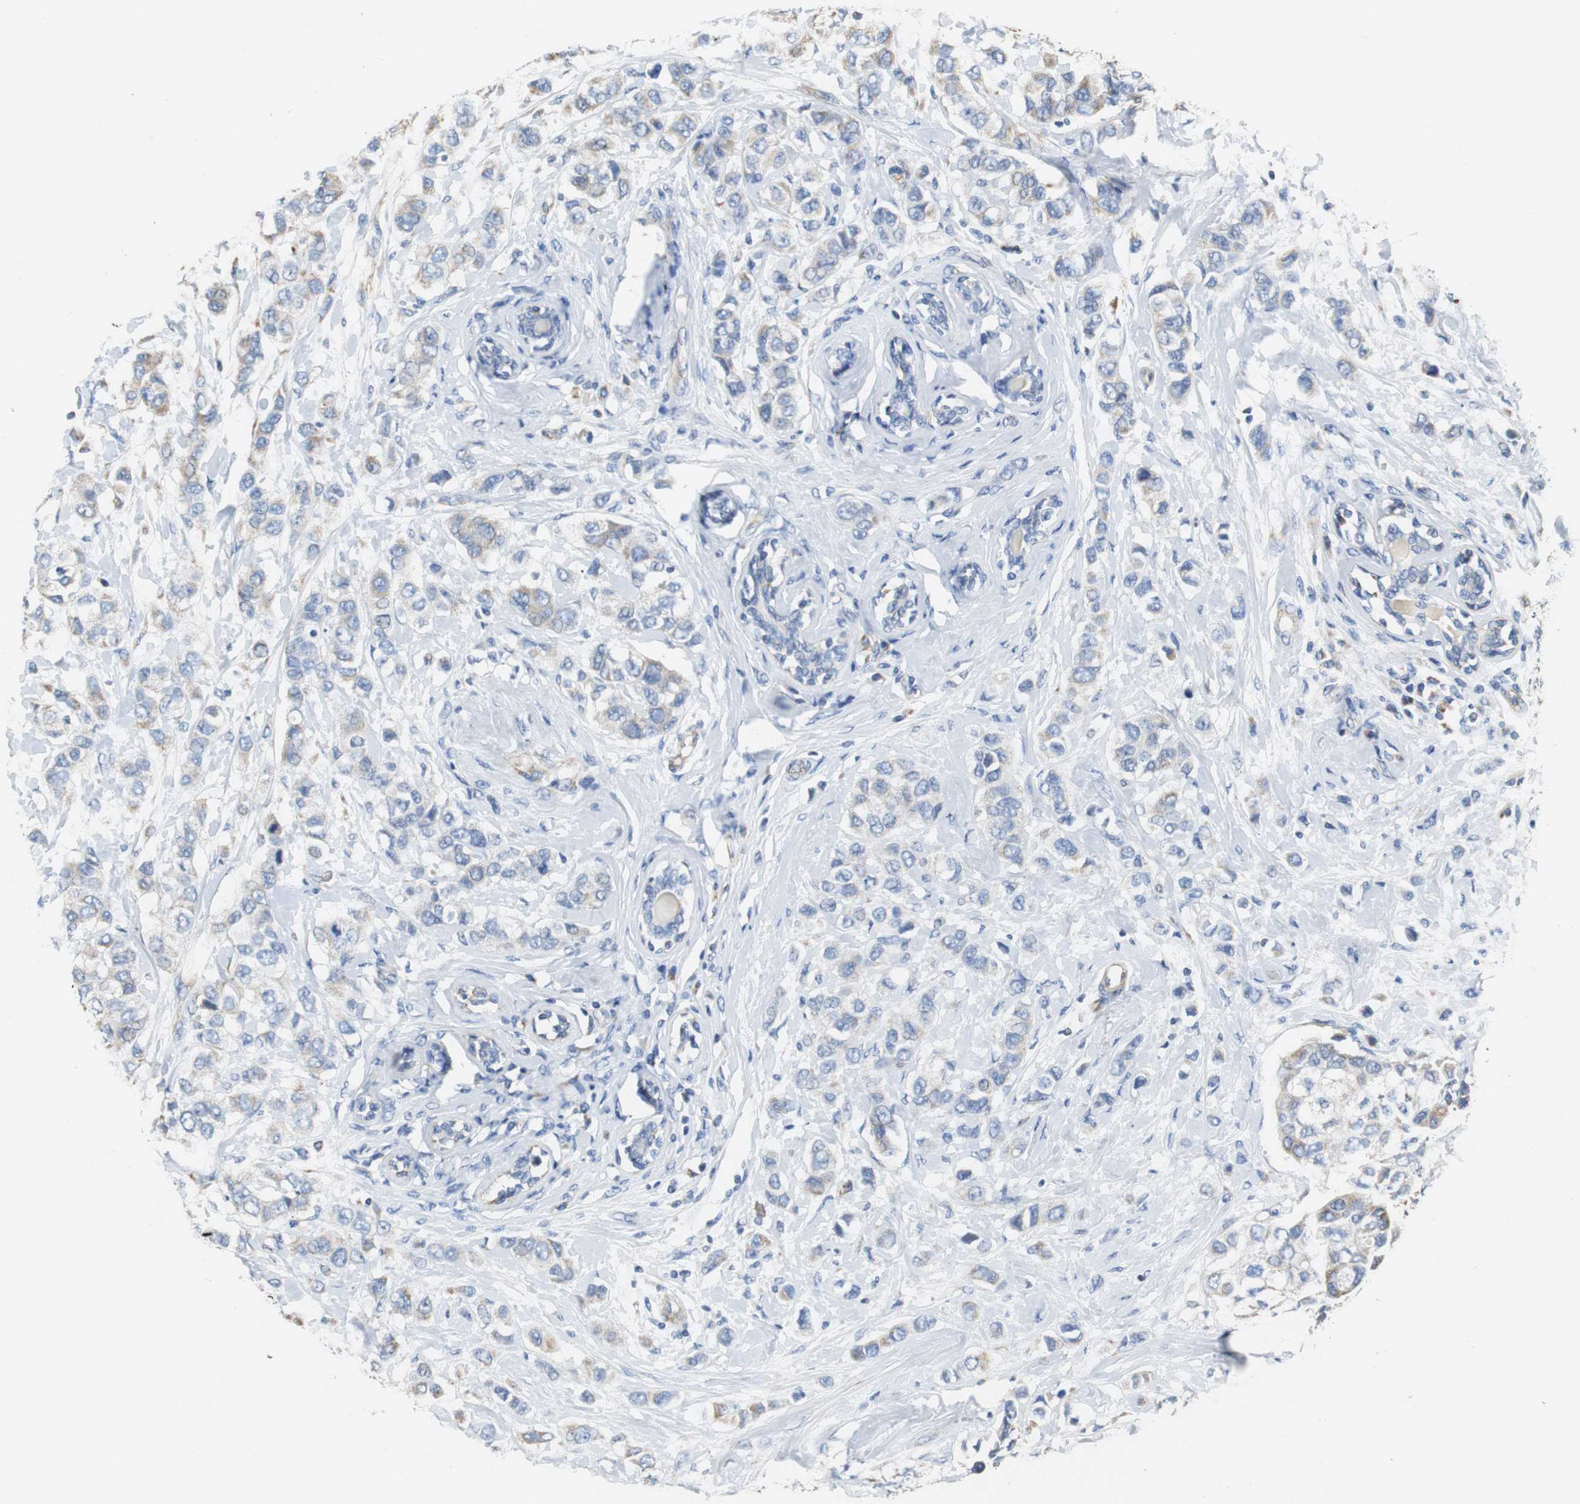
{"staining": {"intensity": "weak", "quantity": "25%-75%", "location": "cytoplasmic/membranous"}, "tissue": "breast cancer", "cell_type": "Tumor cells", "image_type": "cancer", "snomed": [{"axis": "morphology", "description": "Duct carcinoma"}, {"axis": "topography", "description": "Breast"}], "caption": "This is a photomicrograph of IHC staining of breast intraductal carcinoma, which shows weak positivity in the cytoplasmic/membranous of tumor cells.", "gene": "PCK1", "patient": {"sex": "female", "age": 50}}